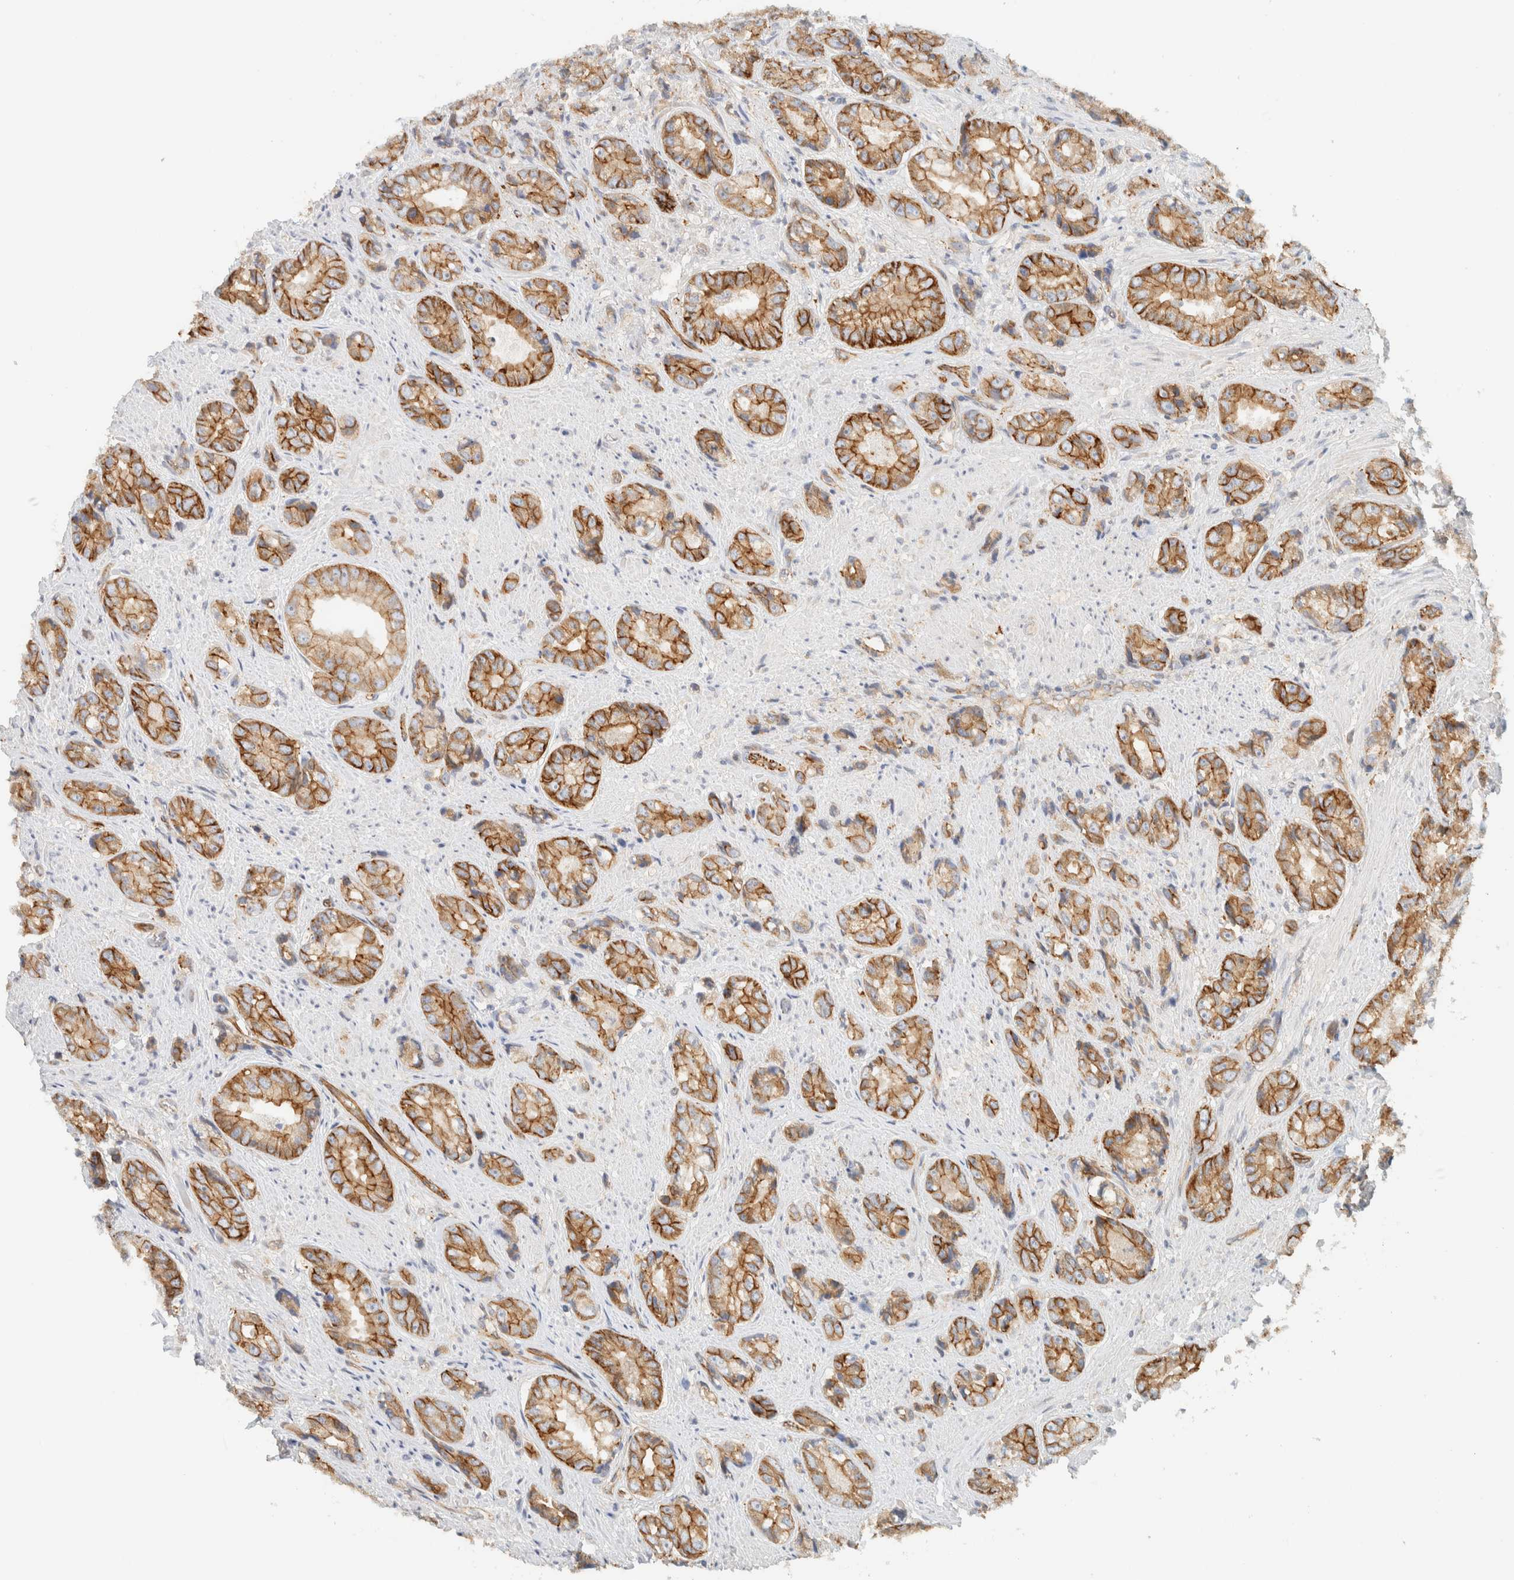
{"staining": {"intensity": "moderate", "quantity": ">75%", "location": "cytoplasmic/membranous"}, "tissue": "prostate cancer", "cell_type": "Tumor cells", "image_type": "cancer", "snomed": [{"axis": "morphology", "description": "Adenocarcinoma, High grade"}, {"axis": "topography", "description": "Prostate"}], "caption": "This photomicrograph shows immunohistochemistry (IHC) staining of prostate cancer (high-grade adenocarcinoma), with medium moderate cytoplasmic/membranous positivity in approximately >75% of tumor cells.", "gene": "LIMA1", "patient": {"sex": "male", "age": 61}}